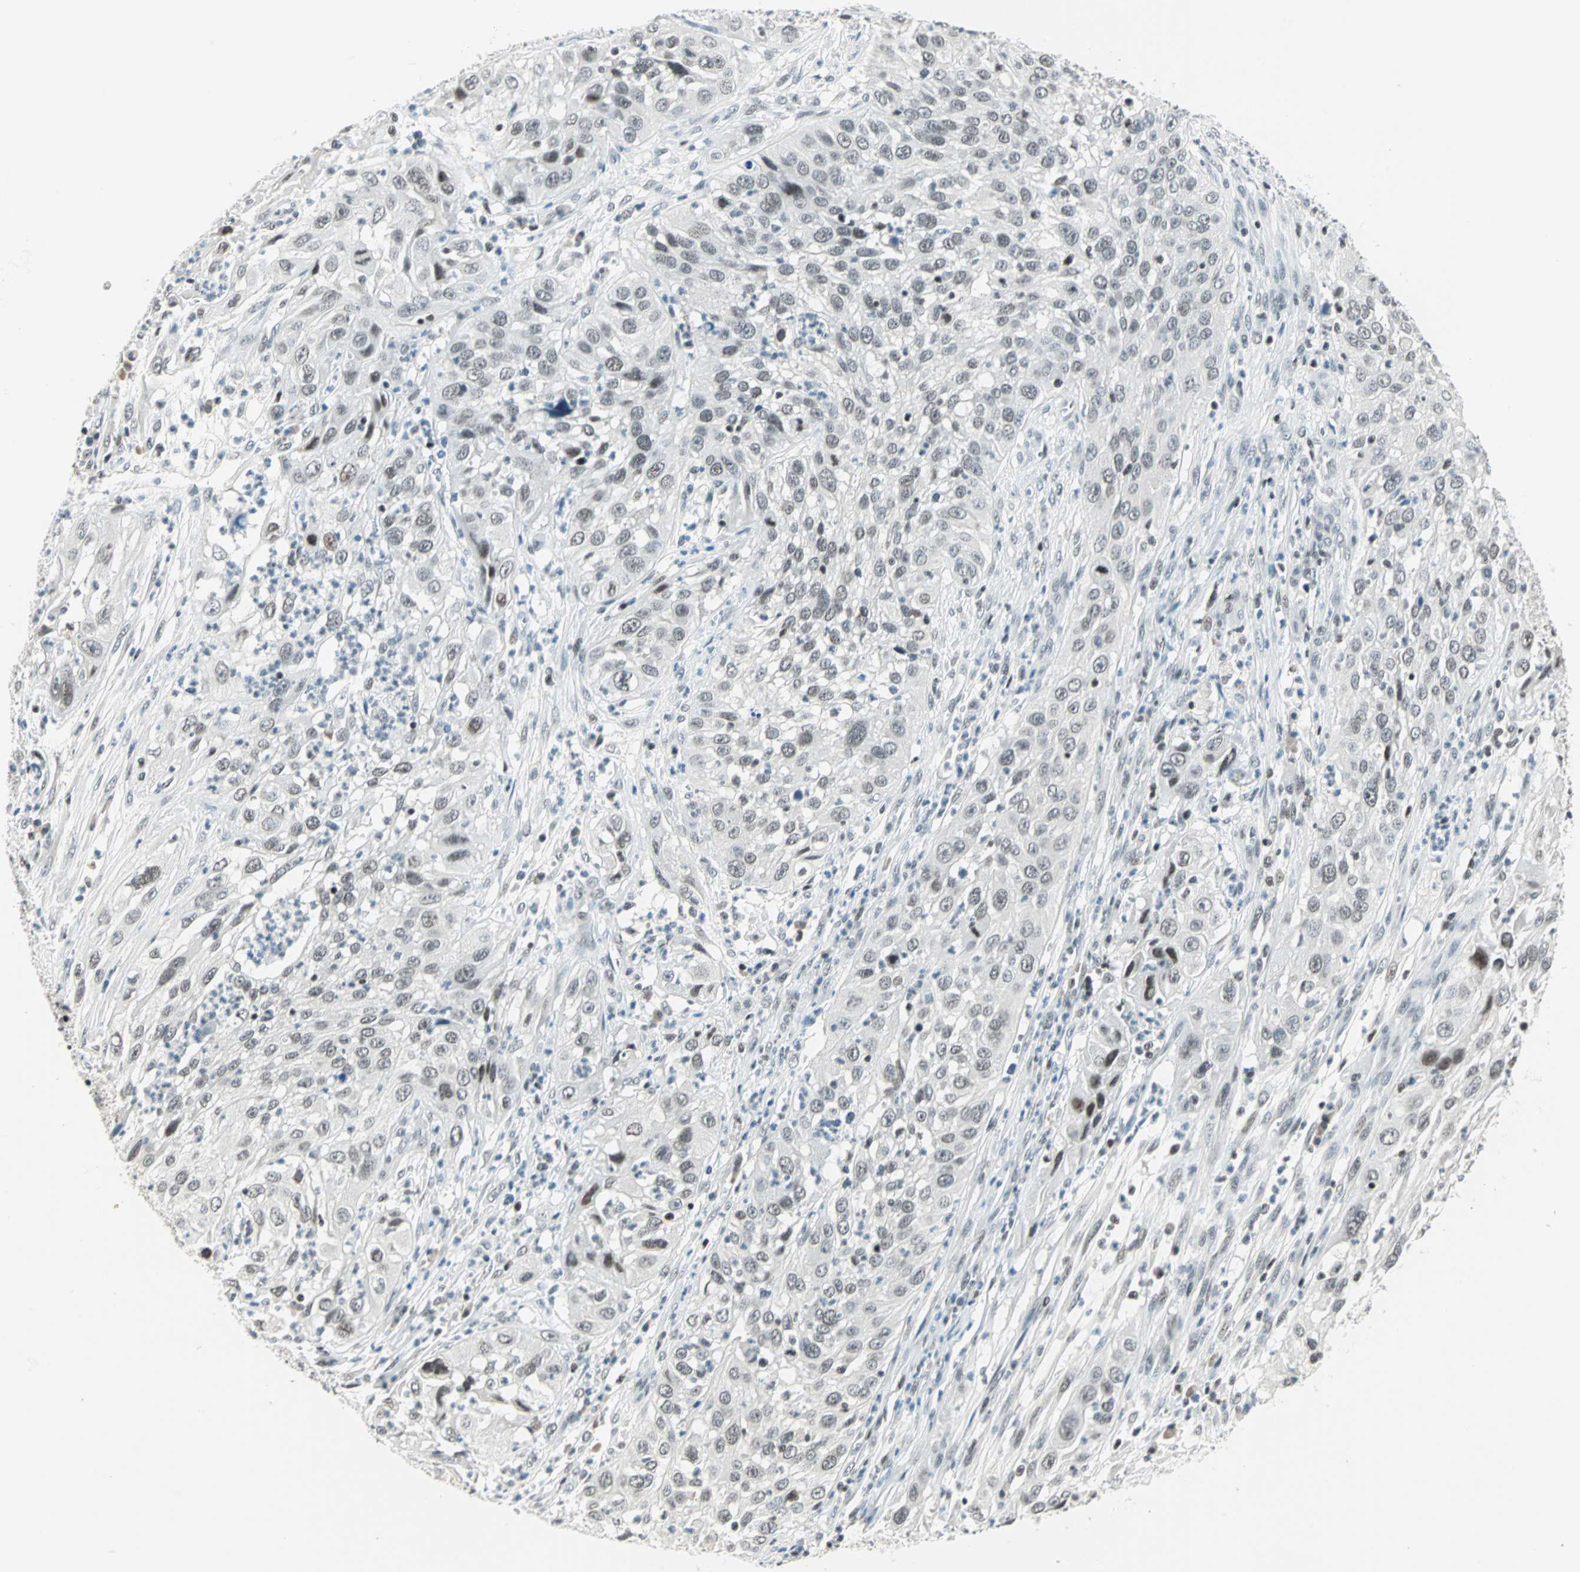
{"staining": {"intensity": "weak", "quantity": "25%-75%", "location": "nuclear"}, "tissue": "cervical cancer", "cell_type": "Tumor cells", "image_type": "cancer", "snomed": [{"axis": "morphology", "description": "Squamous cell carcinoma, NOS"}, {"axis": "topography", "description": "Cervix"}], "caption": "Cervical cancer tissue reveals weak nuclear staining in approximately 25%-75% of tumor cells (DAB (3,3'-diaminobenzidine) IHC, brown staining for protein, blue staining for nuclei).", "gene": "SIN3A", "patient": {"sex": "female", "age": 32}}